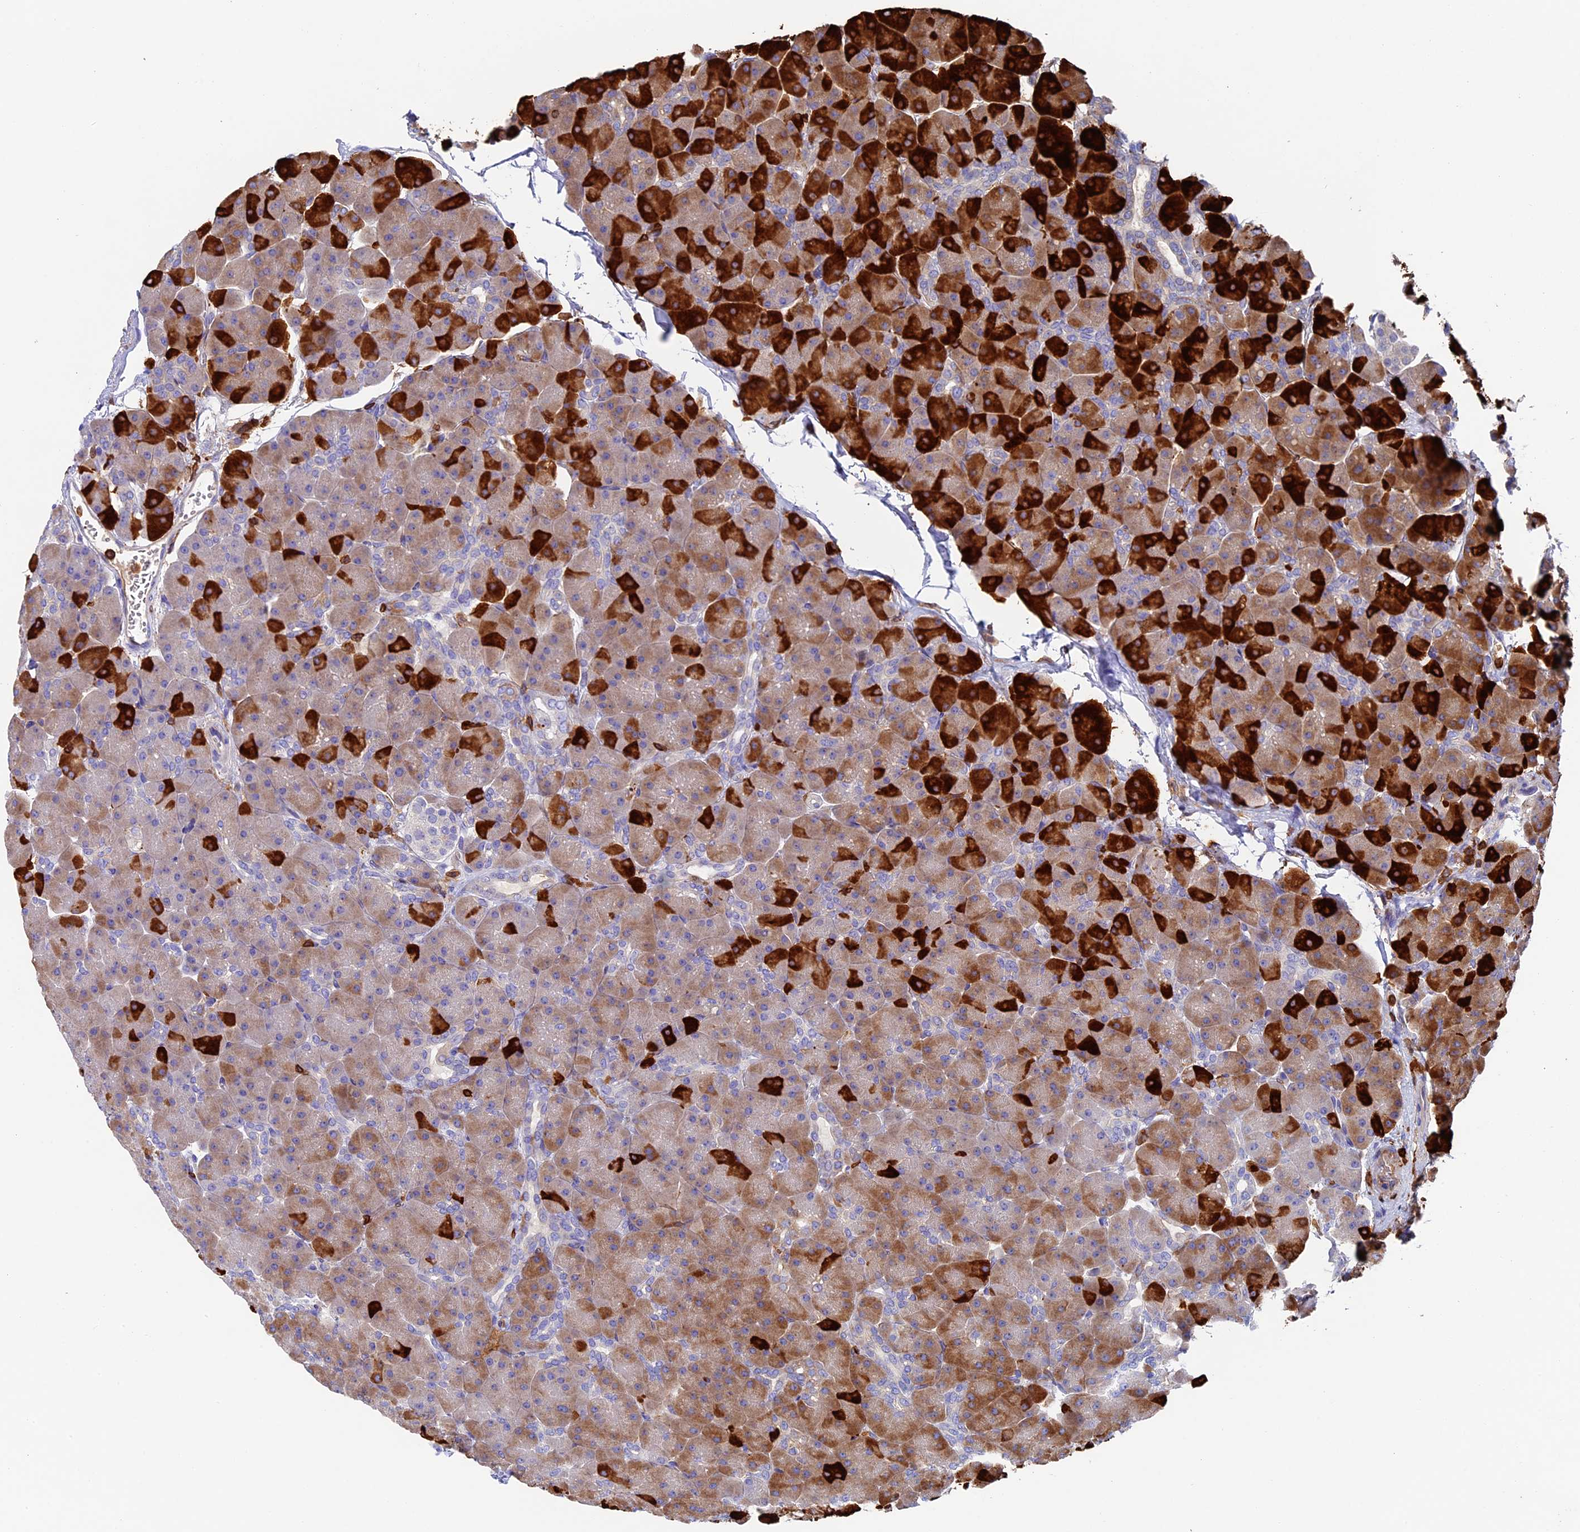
{"staining": {"intensity": "strong", "quantity": "<25%", "location": "cytoplasmic/membranous"}, "tissue": "pancreas", "cell_type": "Exocrine glandular cells", "image_type": "normal", "snomed": [{"axis": "morphology", "description": "Normal tissue, NOS"}, {"axis": "topography", "description": "Pancreas"}], "caption": "High-magnification brightfield microscopy of unremarkable pancreas stained with DAB (3,3'-diaminobenzidine) (brown) and counterstained with hematoxylin (blue). exocrine glandular cells exhibit strong cytoplasmic/membranous expression is appreciated in approximately<25% of cells.", "gene": "ADAT1", "patient": {"sex": "male", "age": 66}}